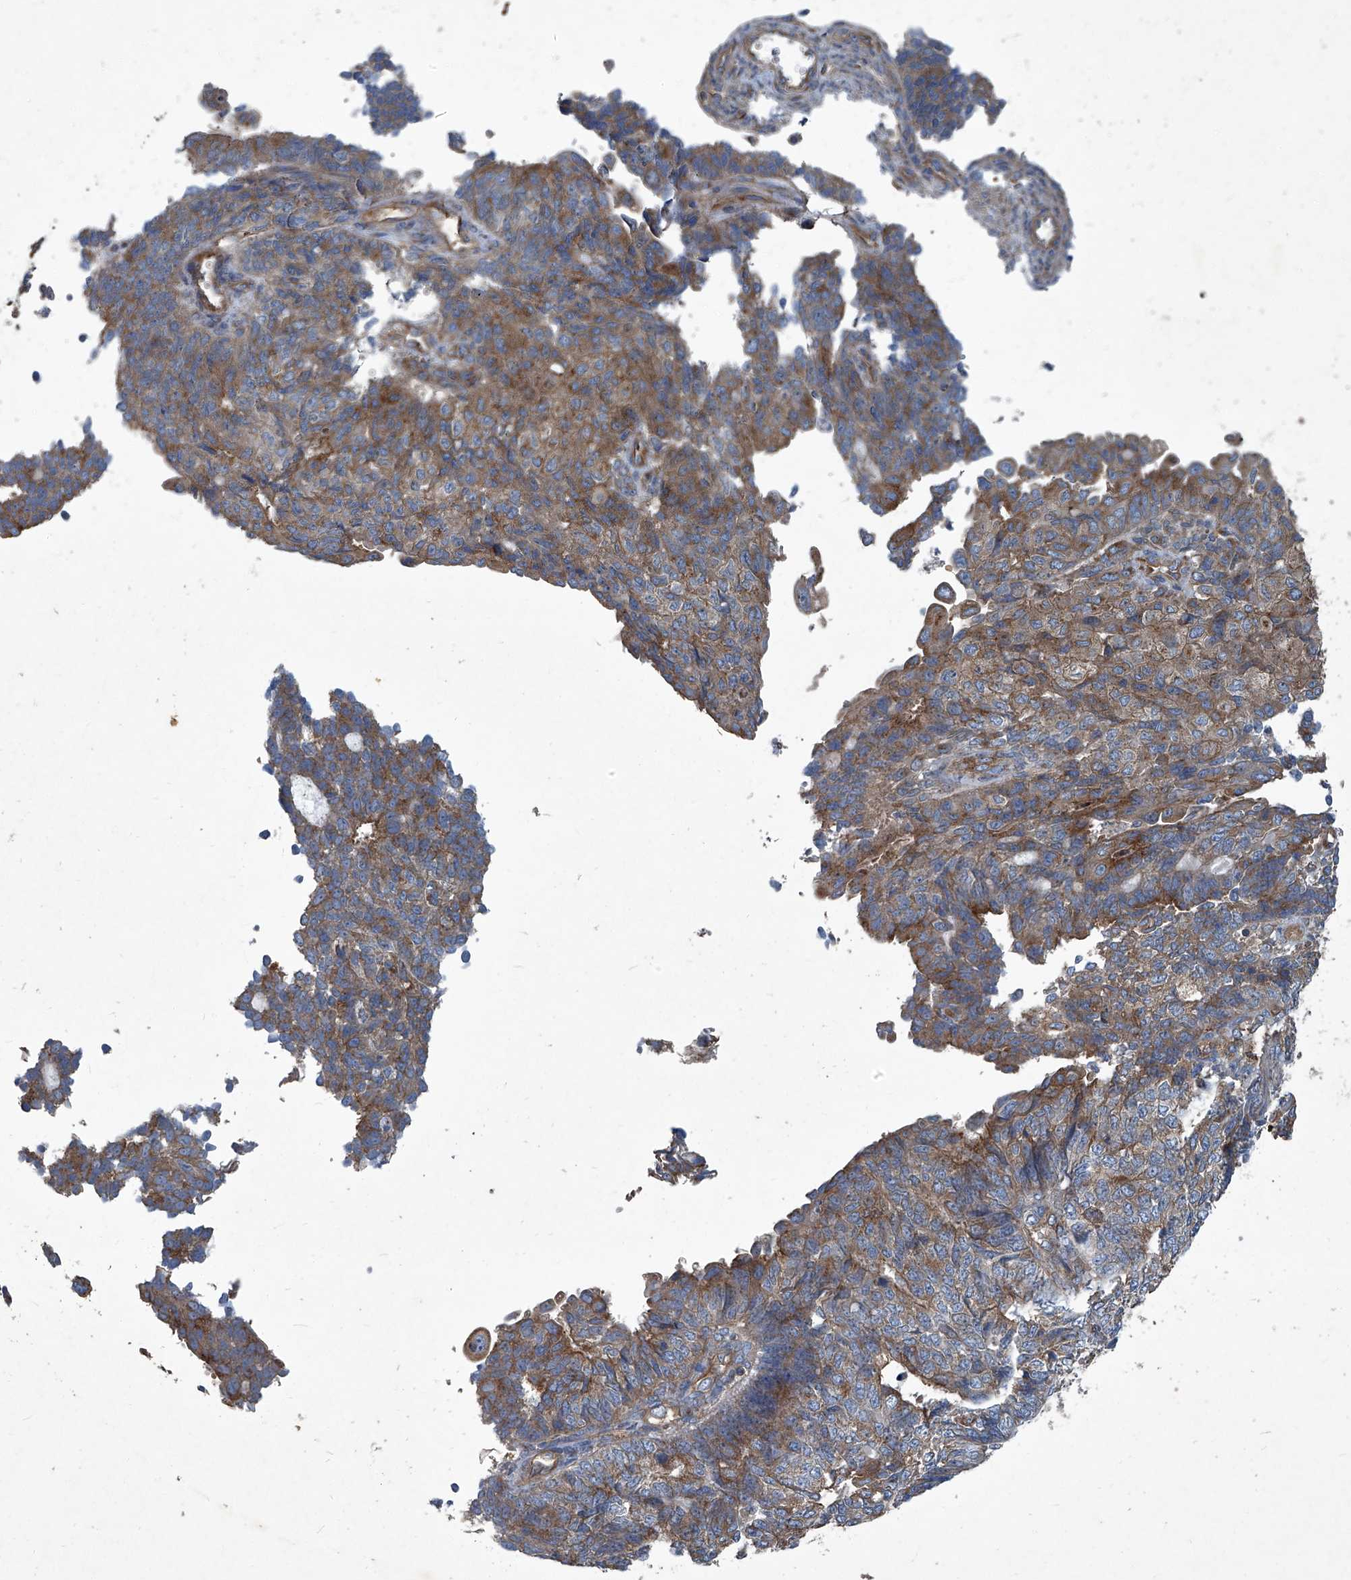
{"staining": {"intensity": "moderate", "quantity": ">75%", "location": "cytoplasmic/membranous"}, "tissue": "endometrial cancer", "cell_type": "Tumor cells", "image_type": "cancer", "snomed": [{"axis": "morphology", "description": "Adenocarcinoma, NOS"}, {"axis": "topography", "description": "Endometrium"}], "caption": "A brown stain shows moderate cytoplasmic/membranous positivity of a protein in human endometrial cancer tumor cells.", "gene": "PIGH", "patient": {"sex": "female", "age": 32}}